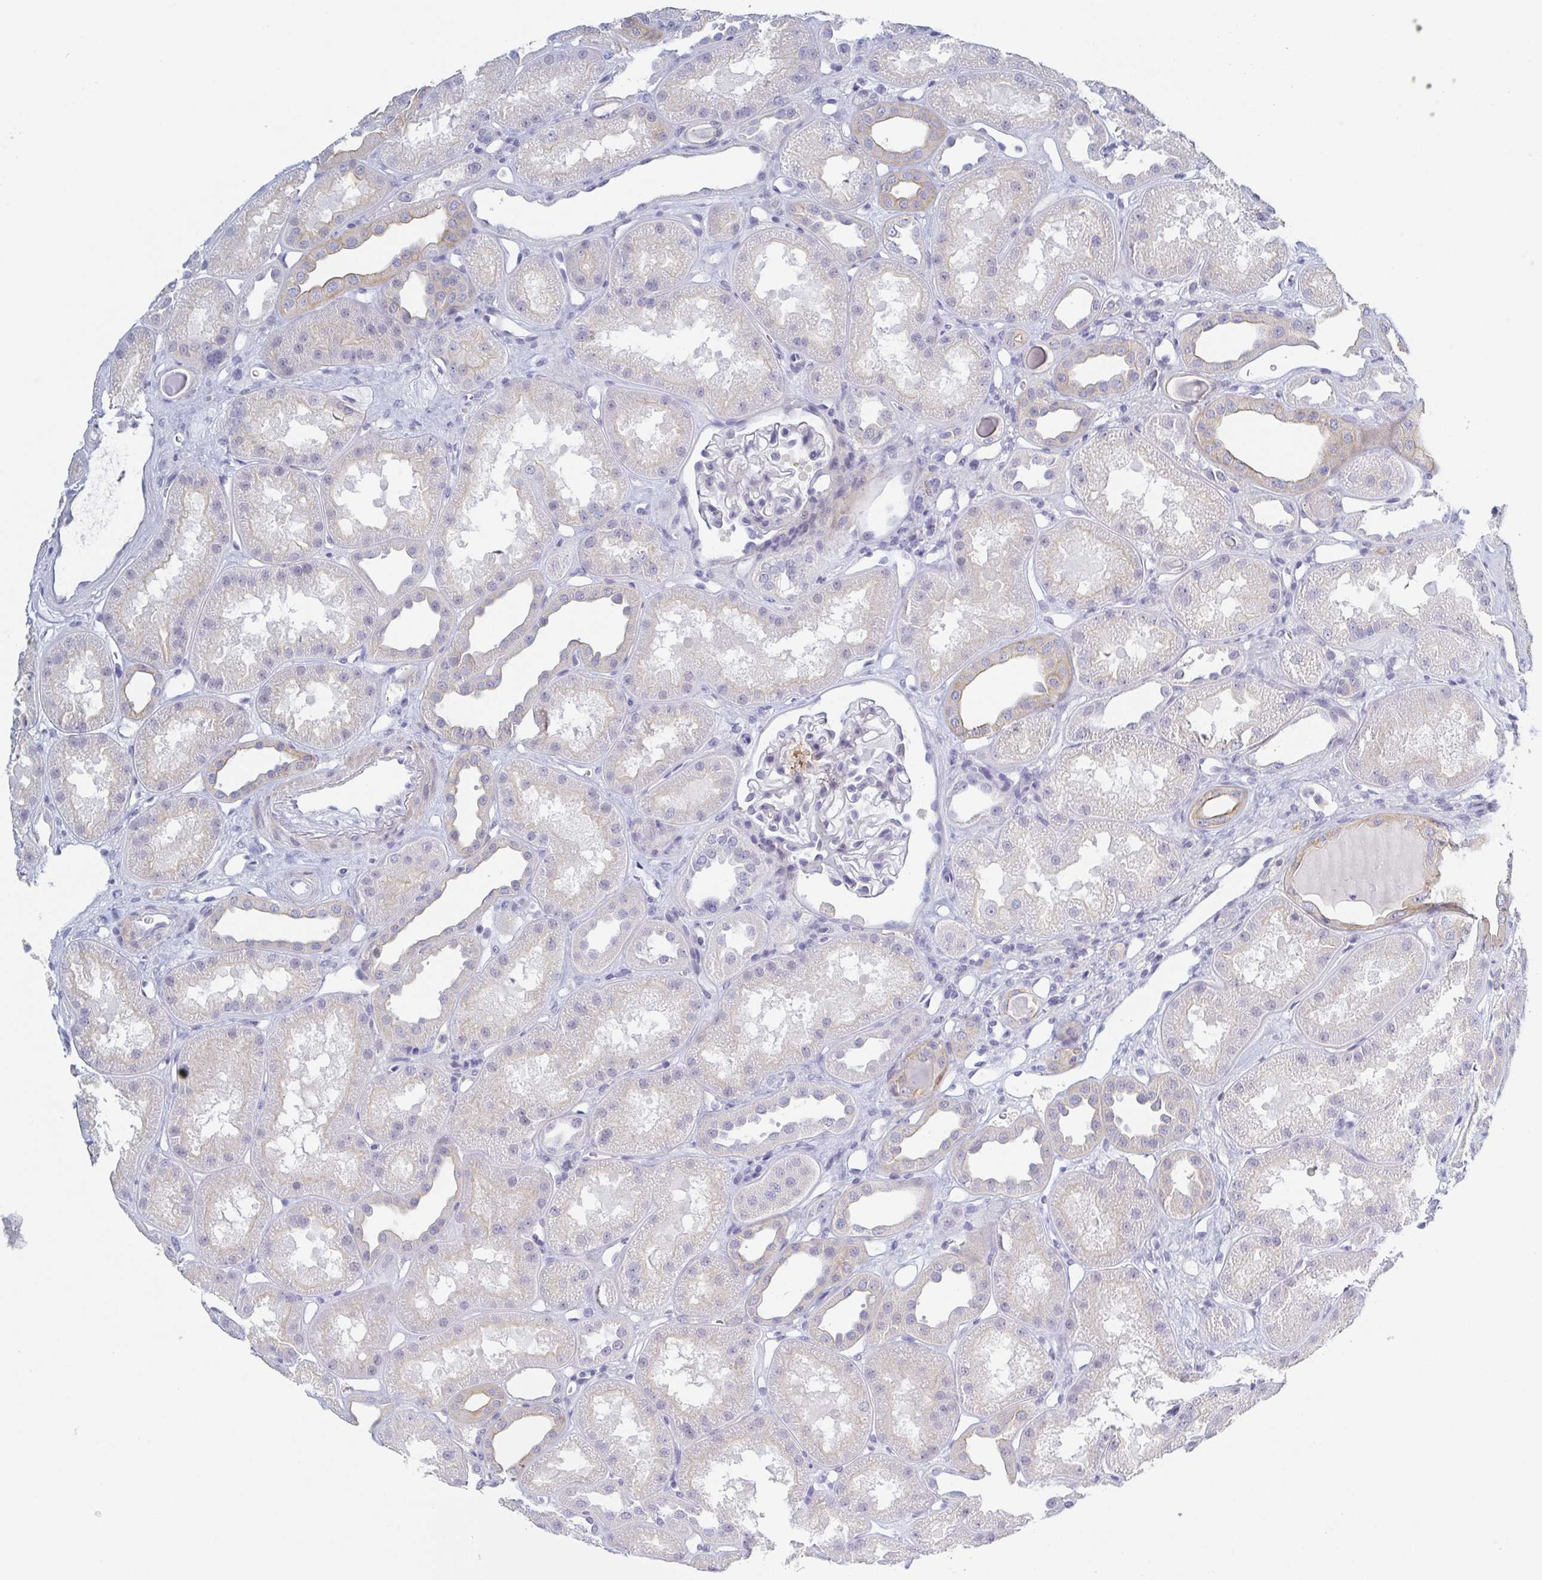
{"staining": {"intensity": "negative", "quantity": "none", "location": "none"}, "tissue": "kidney", "cell_type": "Cells in glomeruli", "image_type": "normal", "snomed": [{"axis": "morphology", "description": "Normal tissue, NOS"}, {"axis": "topography", "description": "Kidney"}], "caption": "DAB (3,3'-diaminobenzidine) immunohistochemical staining of normal human kidney demonstrates no significant staining in cells in glomeruli.", "gene": "RHOV", "patient": {"sex": "male", "age": 61}}